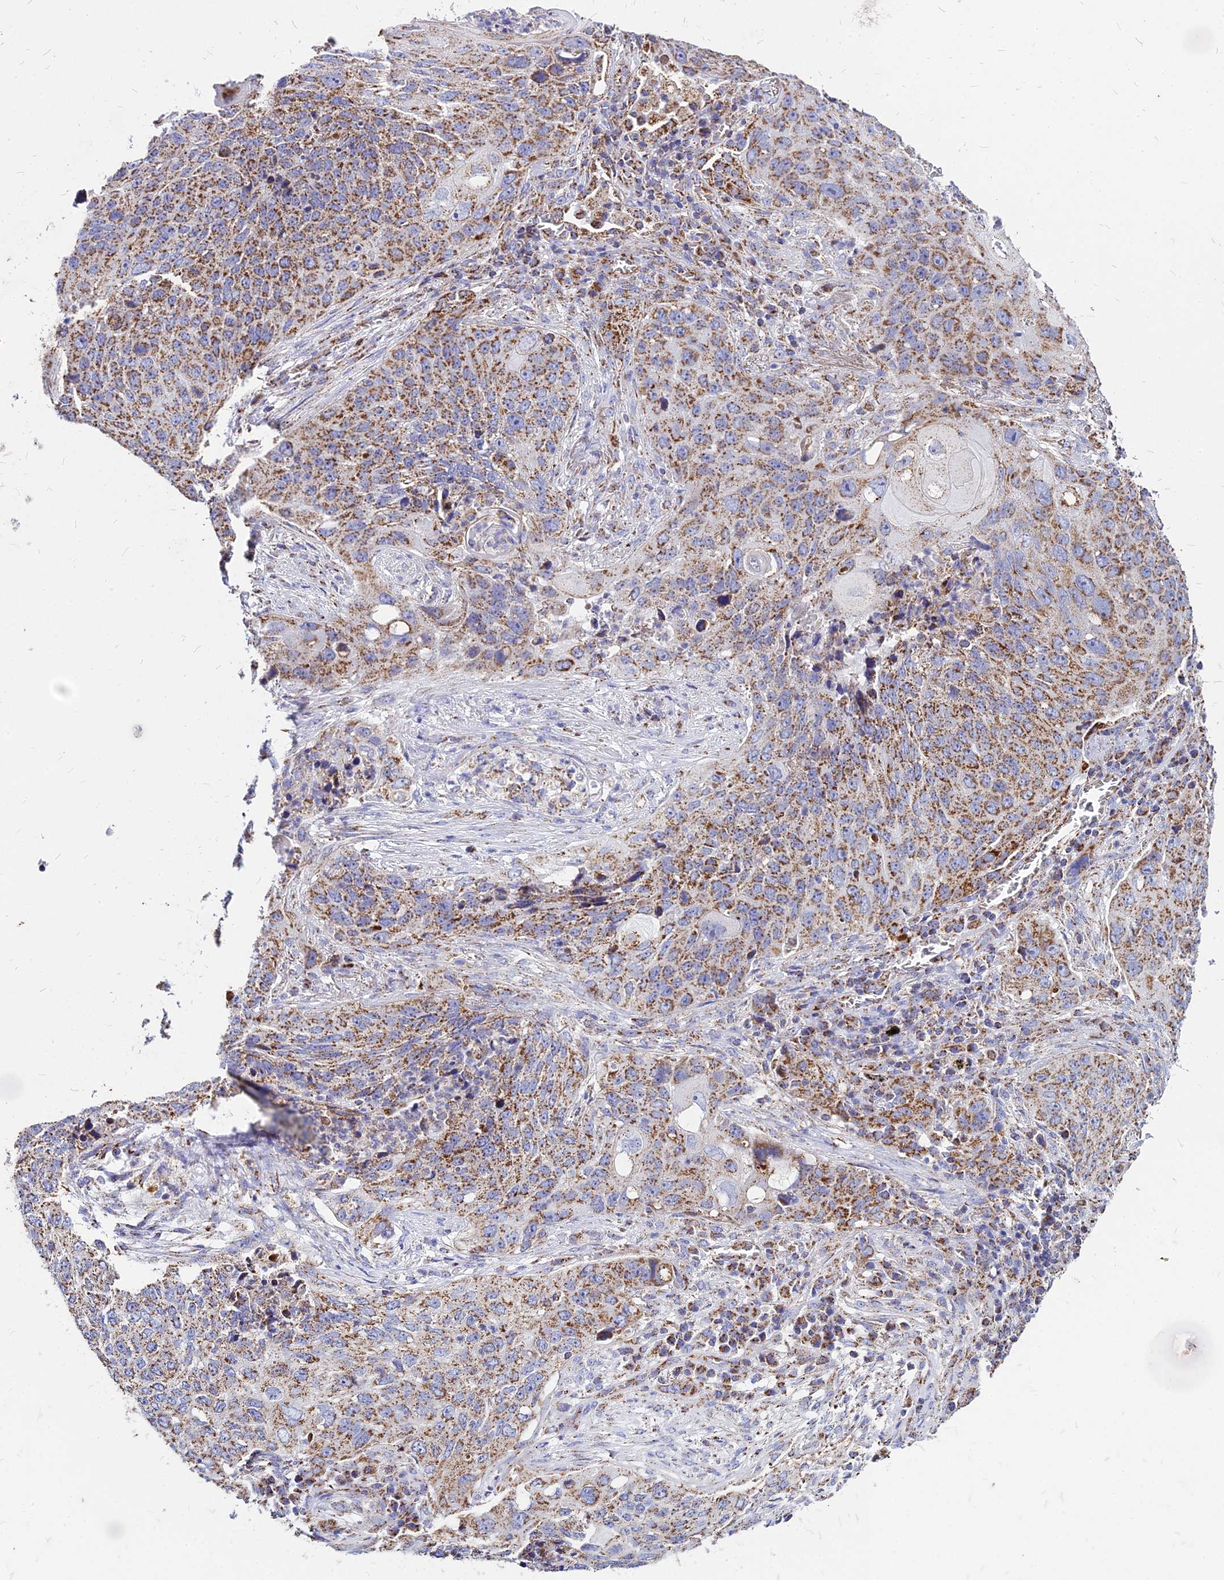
{"staining": {"intensity": "moderate", "quantity": ">75%", "location": "cytoplasmic/membranous"}, "tissue": "lung cancer", "cell_type": "Tumor cells", "image_type": "cancer", "snomed": [{"axis": "morphology", "description": "Squamous cell carcinoma, NOS"}, {"axis": "topography", "description": "Lung"}], "caption": "Human lung cancer (squamous cell carcinoma) stained with a brown dye exhibits moderate cytoplasmic/membranous positive positivity in about >75% of tumor cells.", "gene": "DLD", "patient": {"sex": "female", "age": 63}}